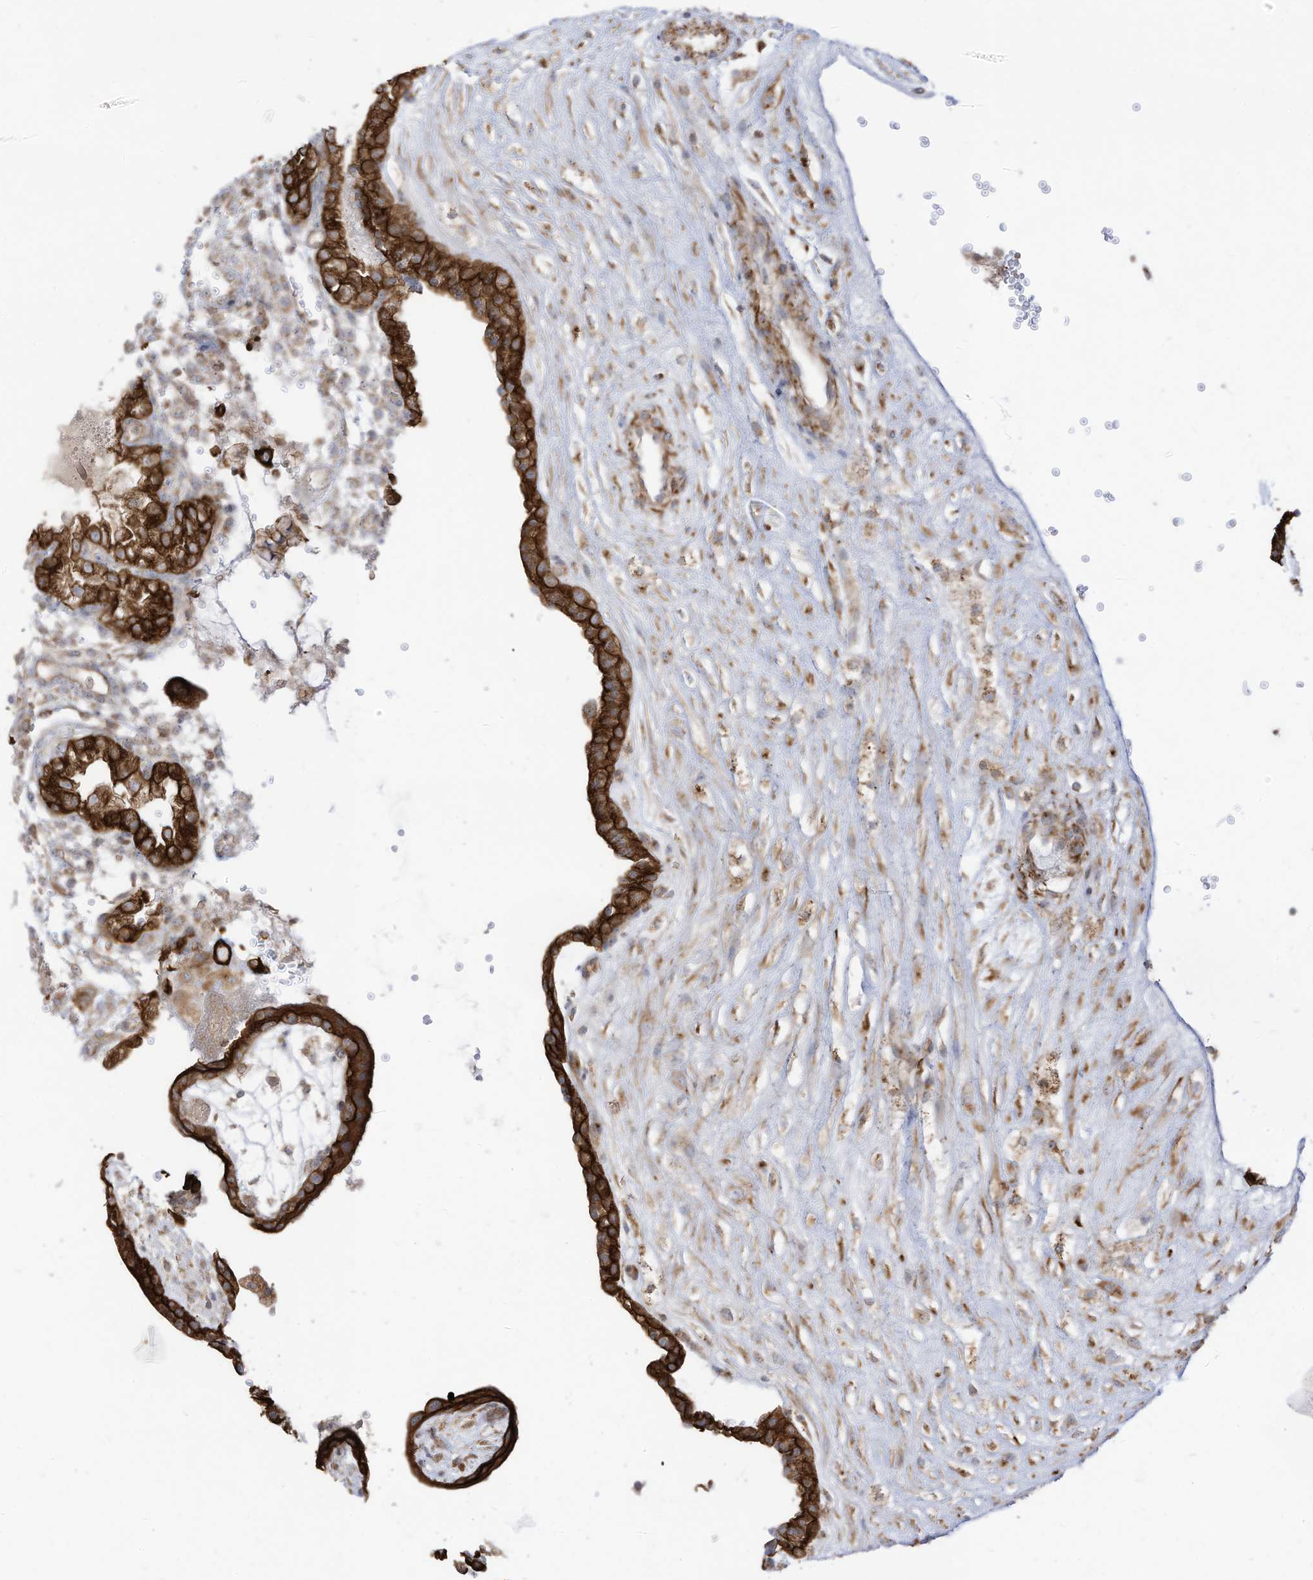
{"staining": {"intensity": "strong", "quantity": ">75%", "location": "cytoplasmic/membranous"}, "tissue": "placenta", "cell_type": "Trophoblastic cells", "image_type": "normal", "snomed": [{"axis": "morphology", "description": "Normal tissue, NOS"}, {"axis": "topography", "description": "Placenta"}], "caption": "About >75% of trophoblastic cells in benign human placenta show strong cytoplasmic/membranous protein staining as visualized by brown immunohistochemical staining.", "gene": "CGAS", "patient": {"sex": "female", "age": 18}}